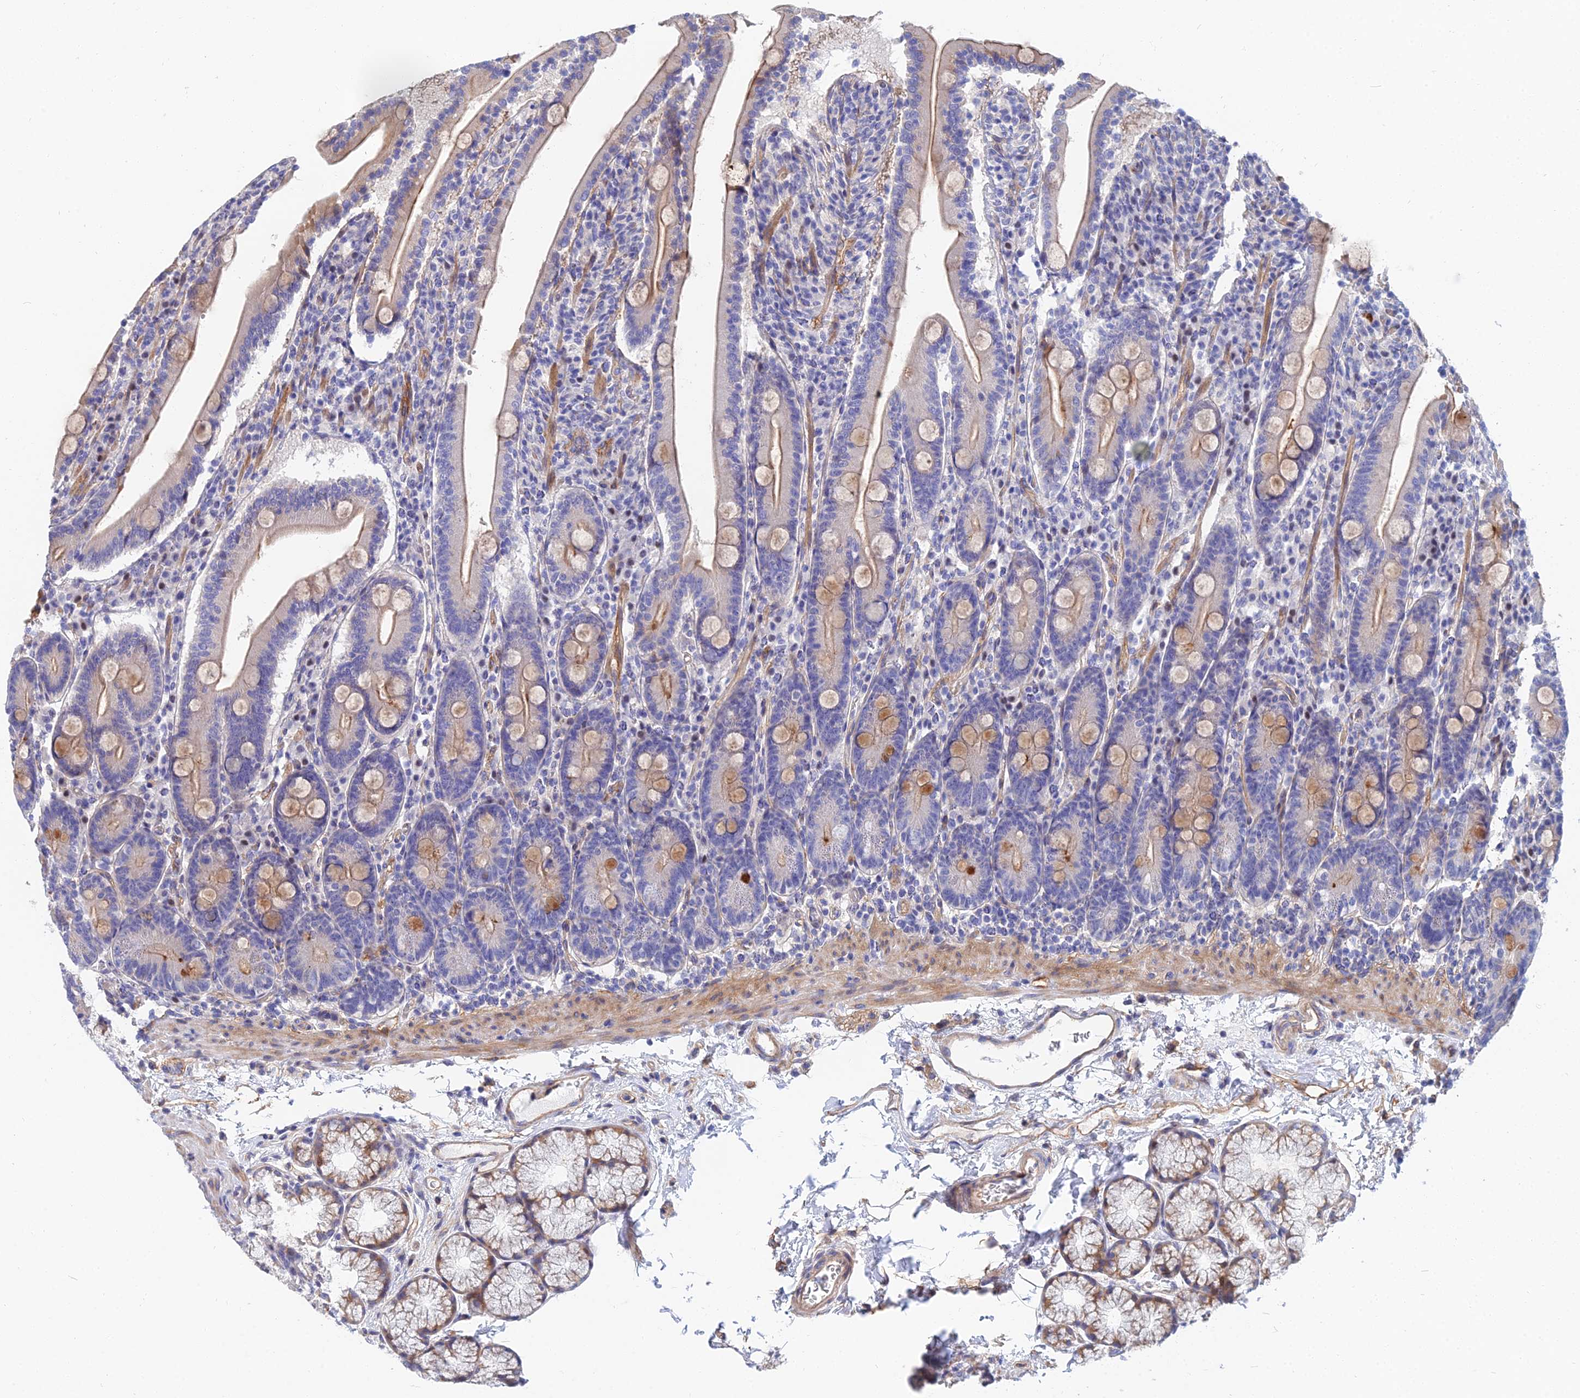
{"staining": {"intensity": "moderate", "quantity": "25%-75%", "location": "cytoplasmic/membranous"}, "tissue": "duodenum", "cell_type": "Glandular cells", "image_type": "normal", "snomed": [{"axis": "morphology", "description": "Normal tissue, NOS"}, {"axis": "topography", "description": "Duodenum"}], "caption": "Protein expression analysis of unremarkable human duodenum reveals moderate cytoplasmic/membranous positivity in about 25%-75% of glandular cells. The staining is performed using DAB (3,3'-diaminobenzidine) brown chromogen to label protein expression. The nuclei are counter-stained blue using hematoxylin.", "gene": "TRIM43B", "patient": {"sex": "male", "age": 35}}